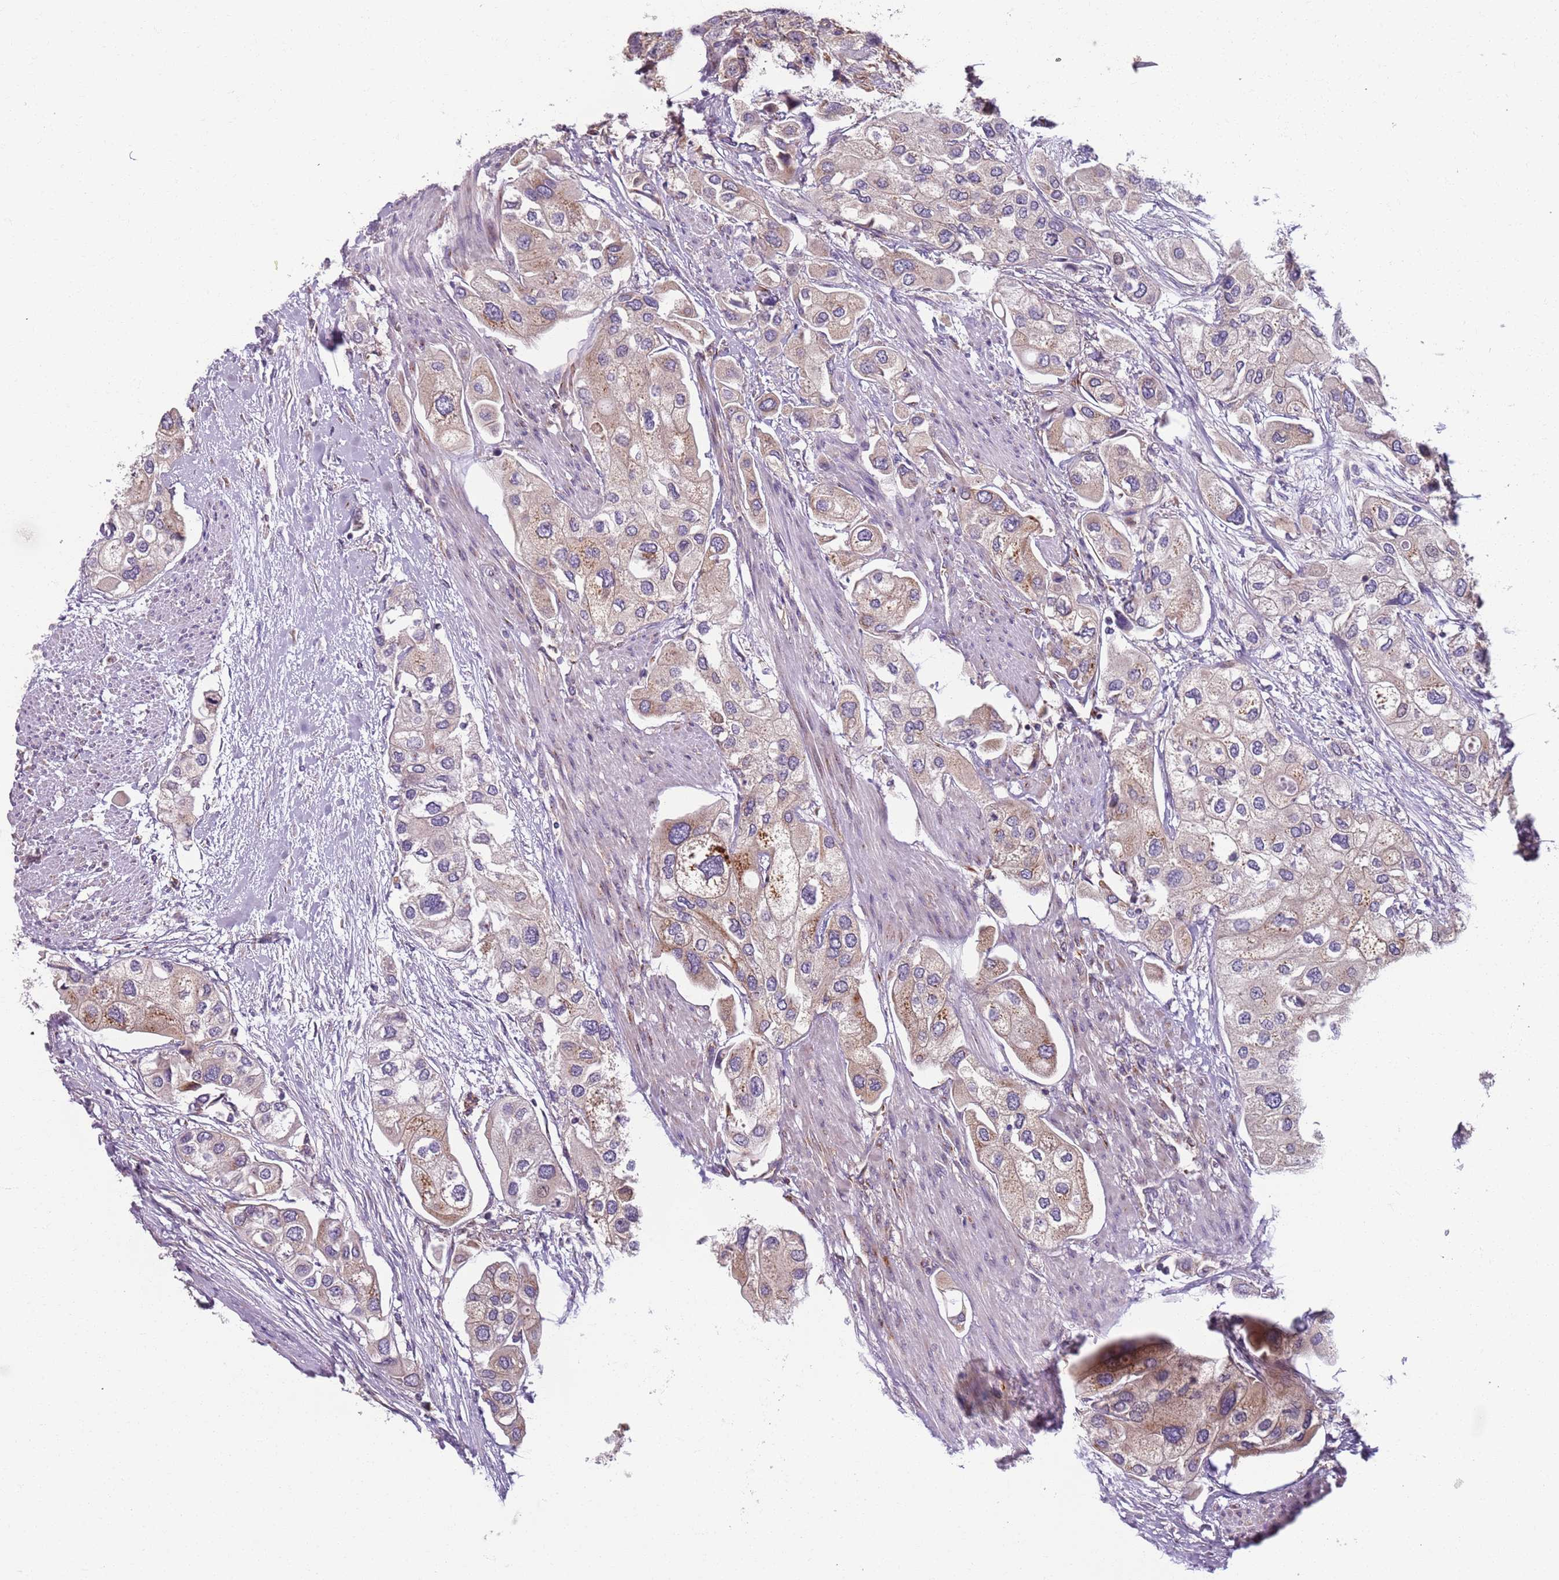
{"staining": {"intensity": "weak", "quantity": "<25%", "location": "cytoplasmic/membranous"}, "tissue": "urothelial cancer", "cell_type": "Tumor cells", "image_type": "cancer", "snomed": [{"axis": "morphology", "description": "Urothelial carcinoma, High grade"}, {"axis": "topography", "description": "Urinary bladder"}], "caption": "High power microscopy photomicrograph of an IHC micrograph of high-grade urothelial carcinoma, revealing no significant expression in tumor cells.", "gene": "AKTIP", "patient": {"sex": "male", "age": 64}}